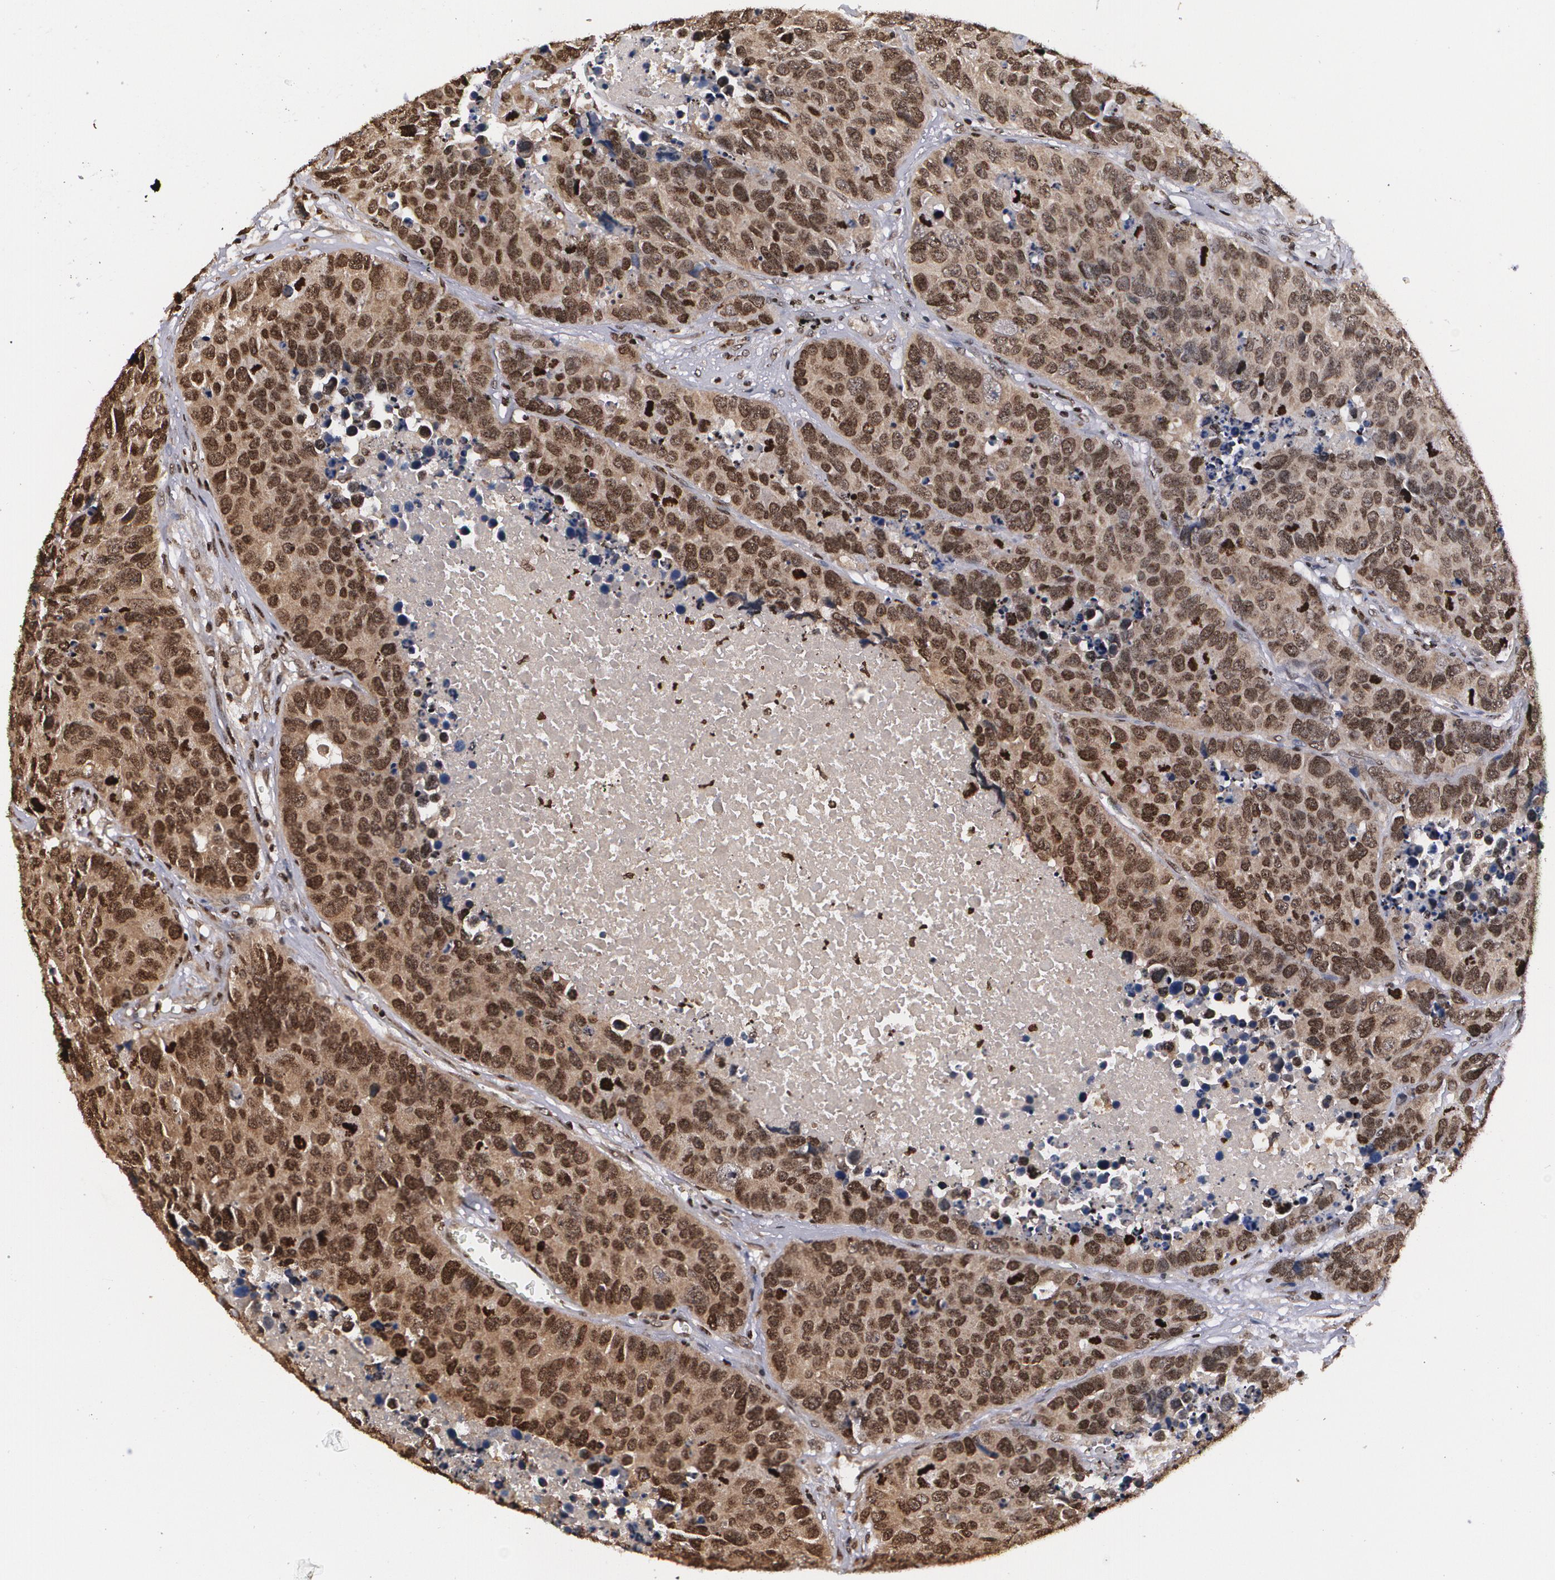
{"staining": {"intensity": "strong", "quantity": ">75%", "location": "cytoplasmic/membranous,nuclear"}, "tissue": "carcinoid", "cell_type": "Tumor cells", "image_type": "cancer", "snomed": [{"axis": "morphology", "description": "Carcinoid, malignant, NOS"}, {"axis": "topography", "description": "Lung"}], "caption": "Human carcinoid stained with a protein marker reveals strong staining in tumor cells.", "gene": "MVP", "patient": {"sex": "male", "age": 60}}